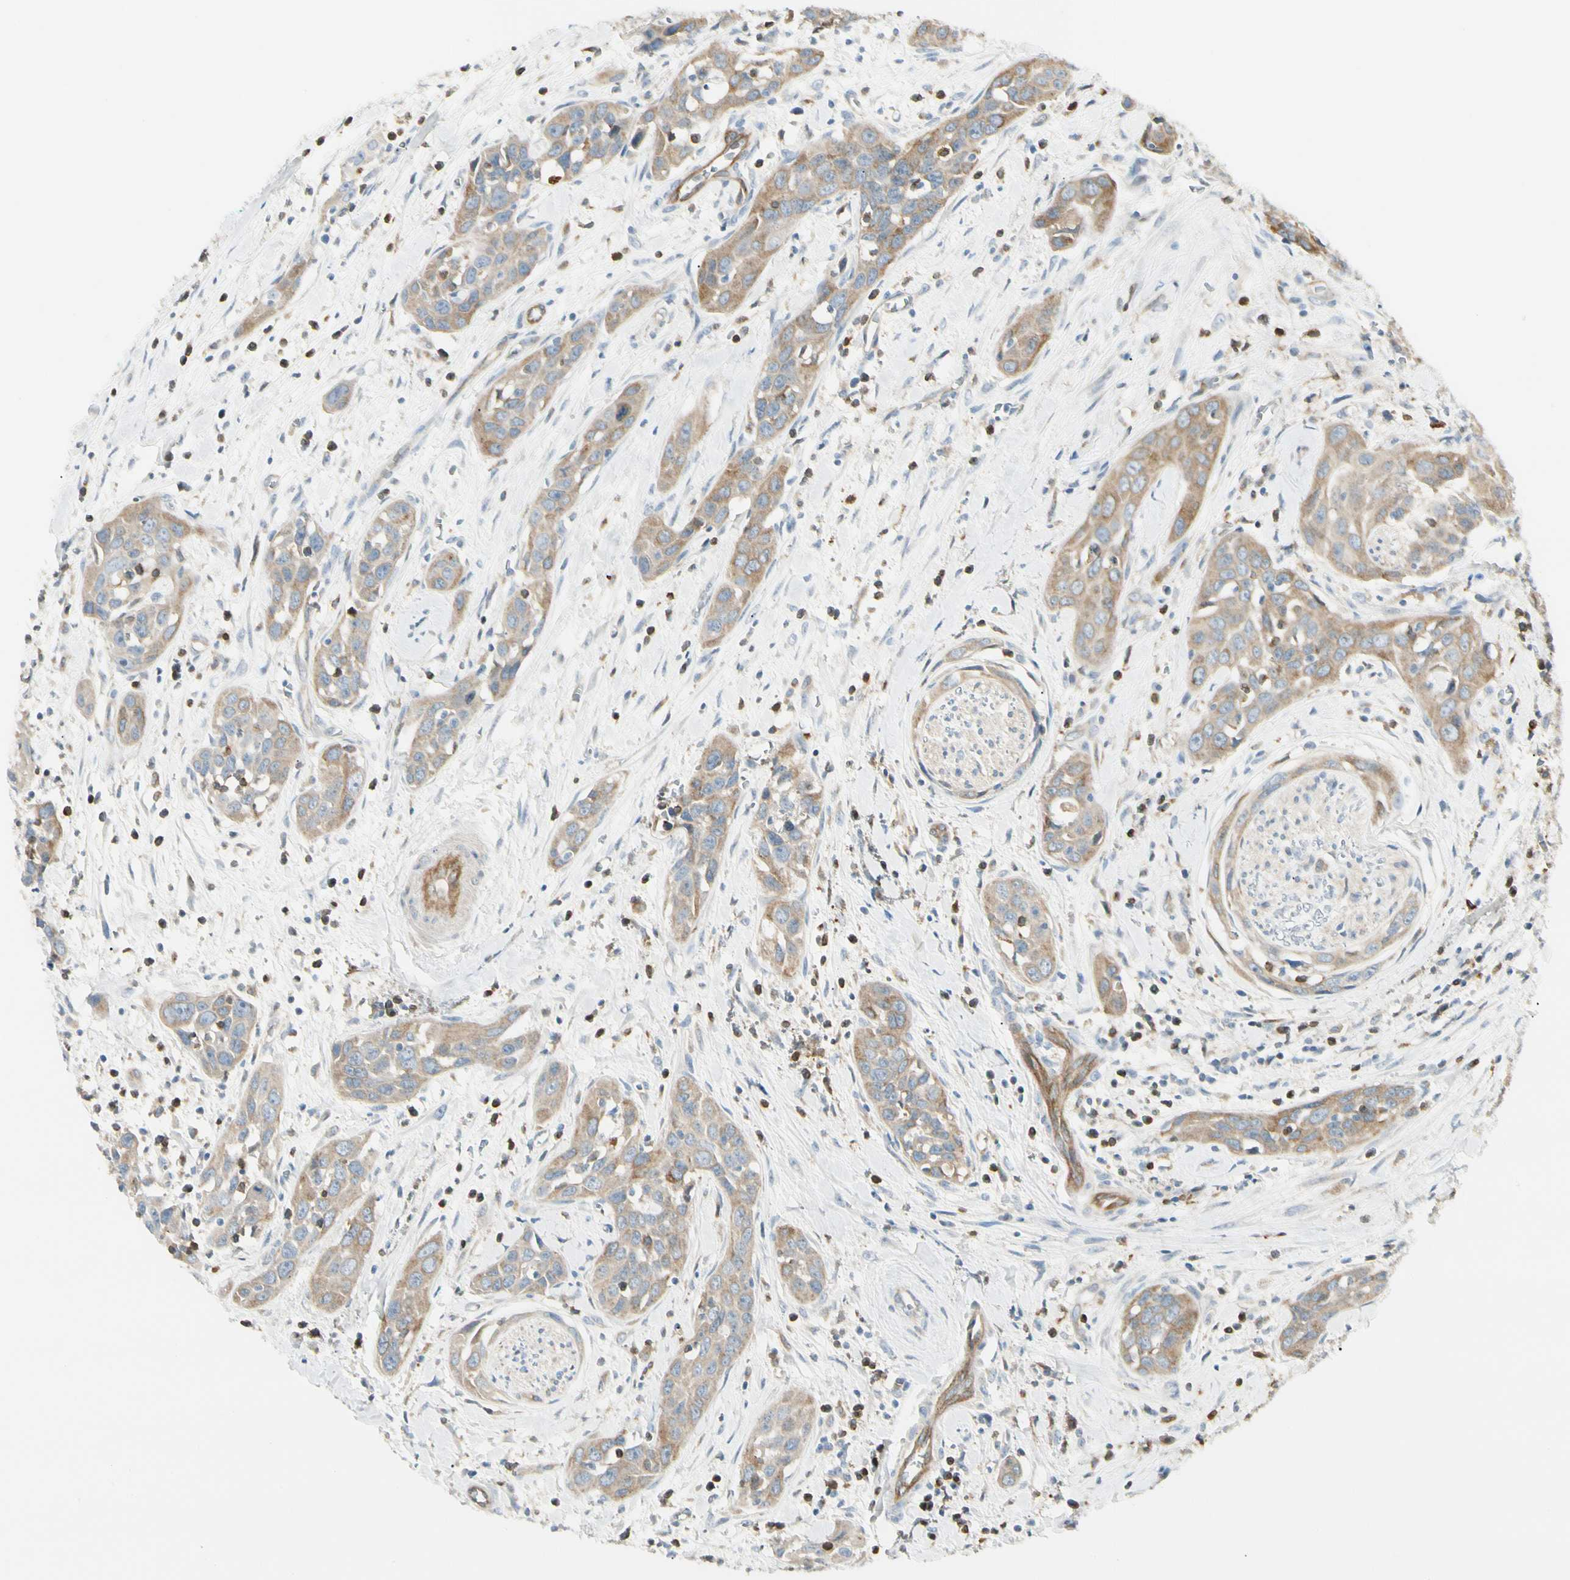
{"staining": {"intensity": "moderate", "quantity": ">75%", "location": "cytoplasmic/membranous"}, "tissue": "head and neck cancer", "cell_type": "Tumor cells", "image_type": "cancer", "snomed": [{"axis": "morphology", "description": "Squamous cell carcinoma, NOS"}, {"axis": "topography", "description": "Oral tissue"}, {"axis": "topography", "description": "Head-Neck"}], "caption": "Tumor cells exhibit medium levels of moderate cytoplasmic/membranous staining in about >75% of cells in human head and neck squamous cell carcinoma.", "gene": "LPCAT2", "patient": {"sex": "female", "age": 50}}